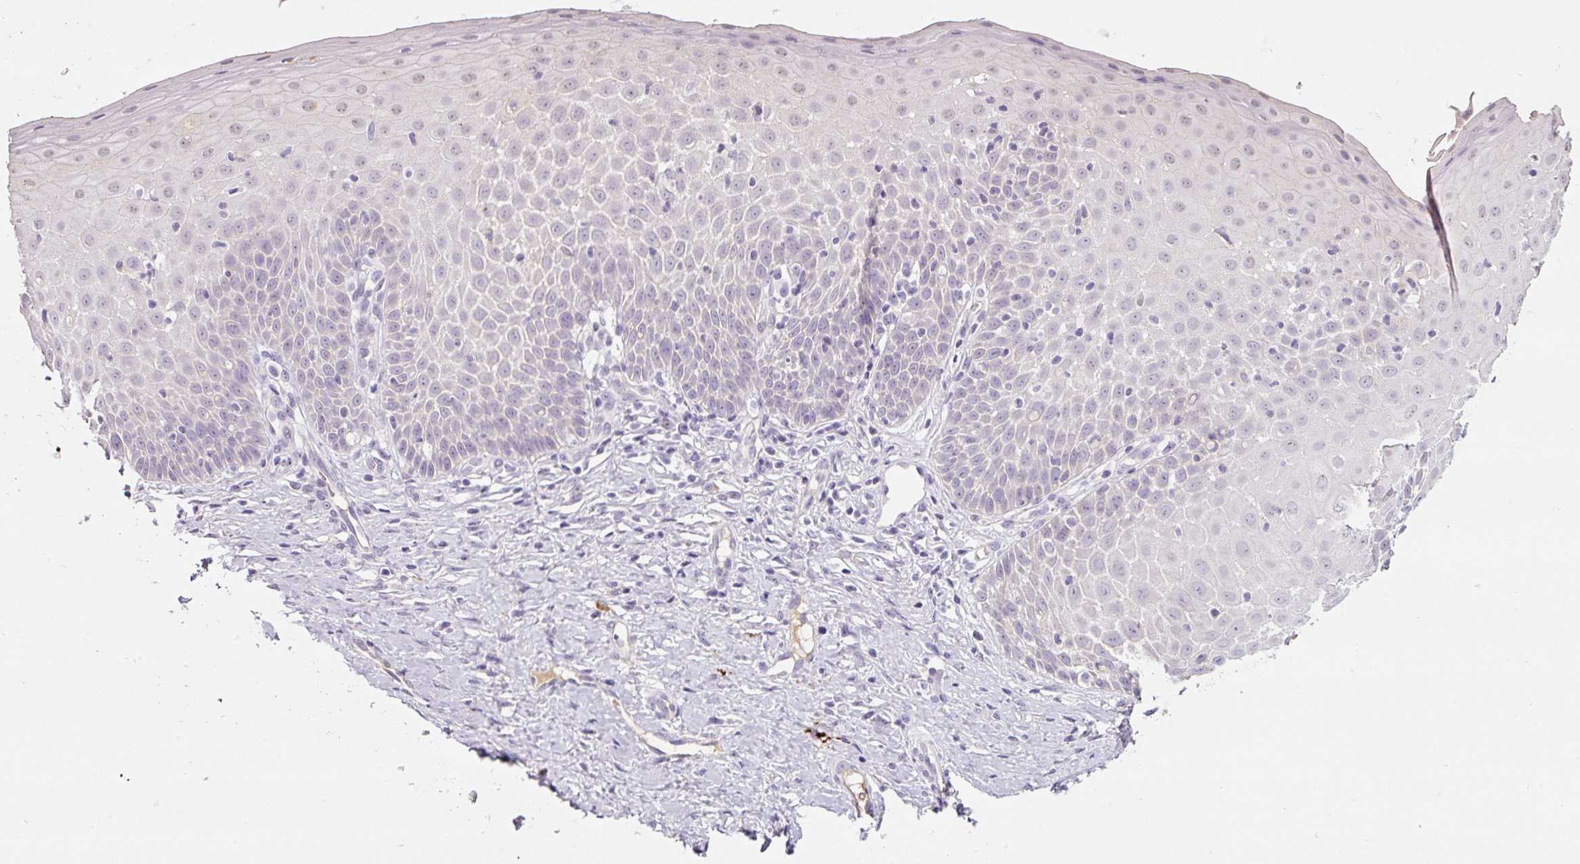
{"staining": {"intensity": "negative", "quantity": "none", "location": "none"}, "tissue": "cervix", "cell_type": "Glandular cells", "image_type": "normal", "snomed": [{"axis": "morphology", "description": "Normal tissue, NOS"}, {"axis": "topography", "description": "Cervix"}], "caption": "This is an IHC photomicrograph of normal human cervix. There is no expression in glandular cells.", "gene": "TMEM37", "patient": {"sex": "female", "age": 36}}